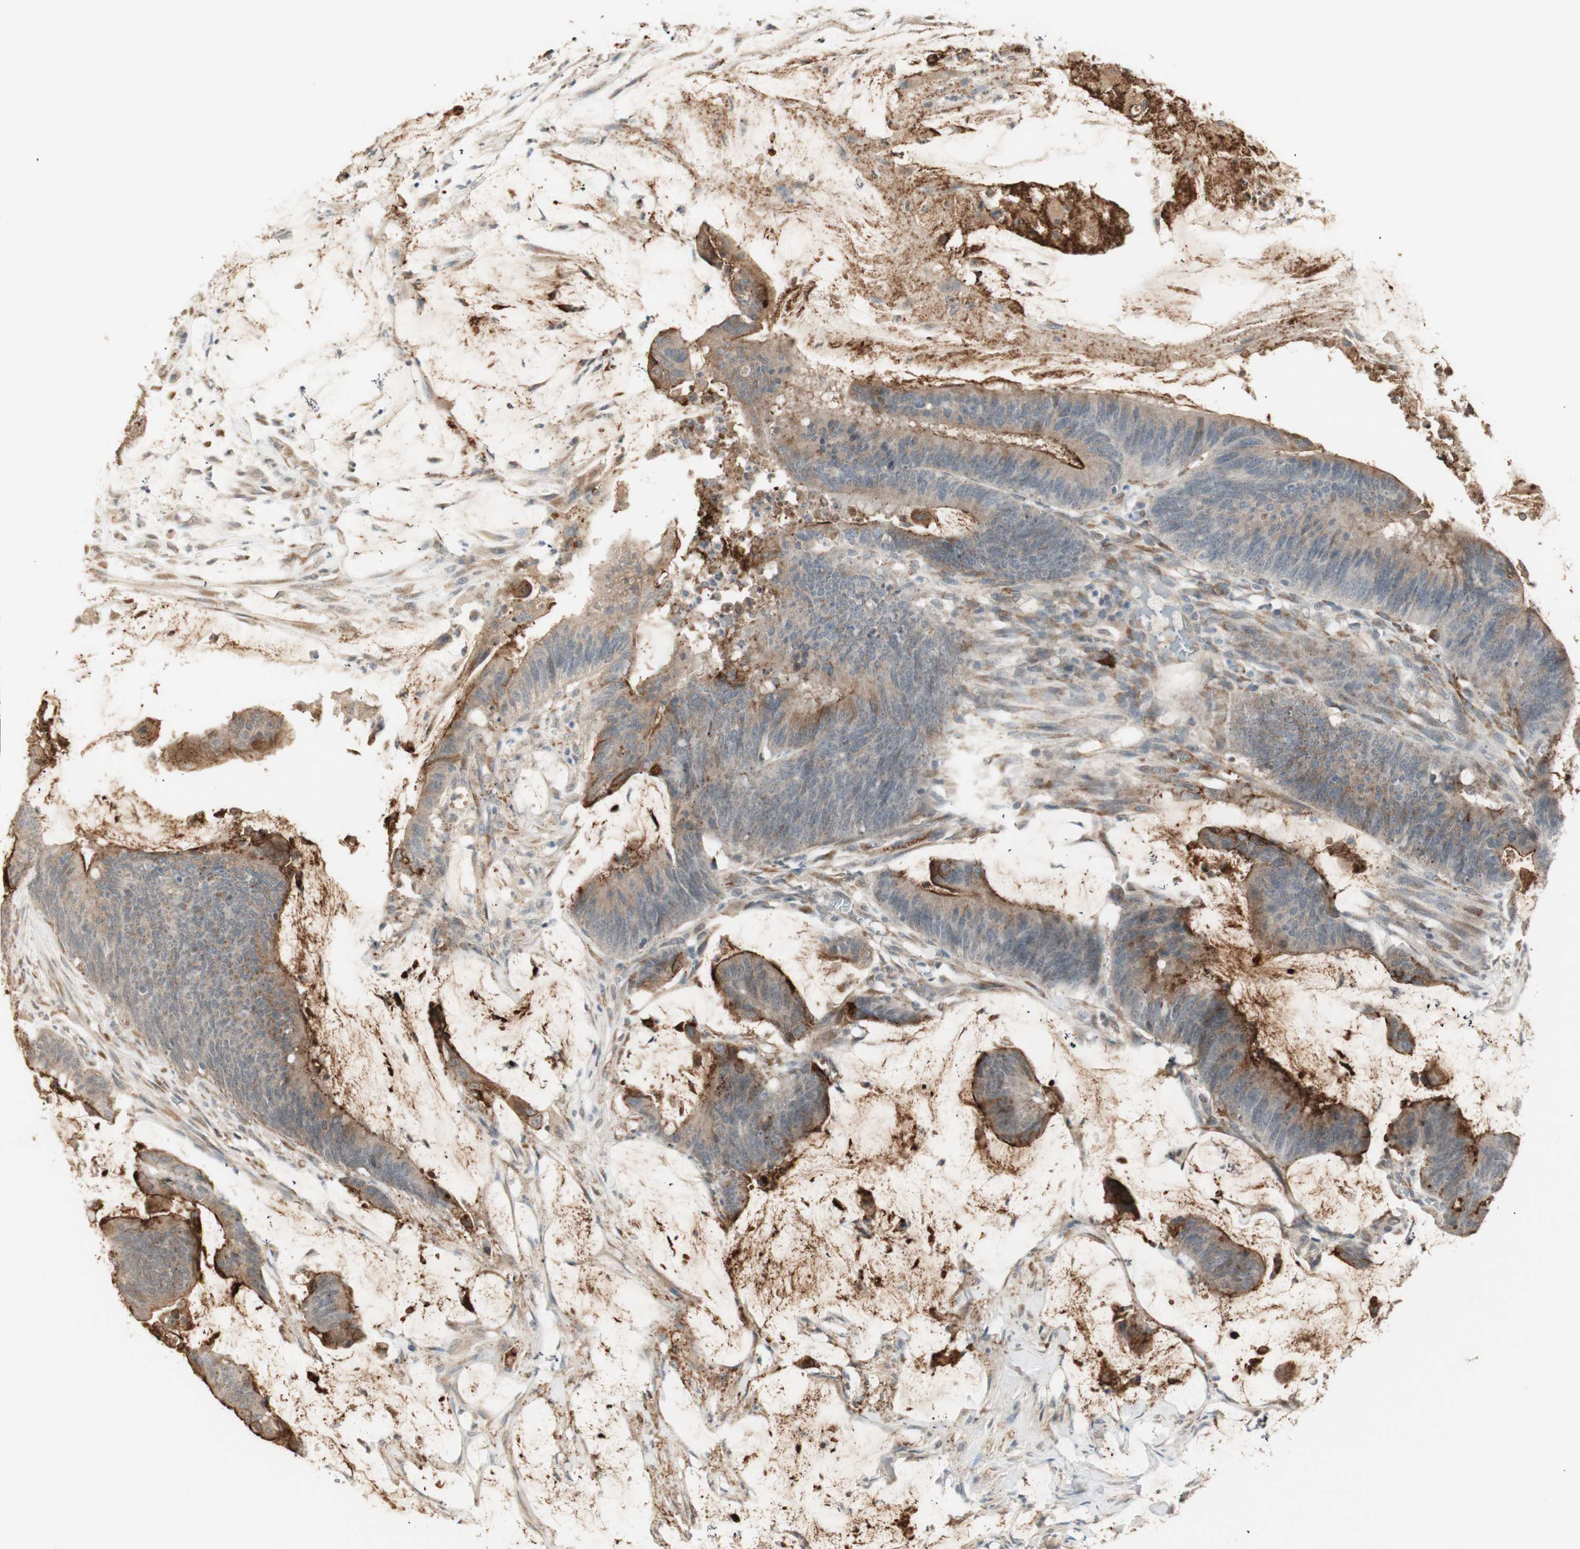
{"staining": {"intensity": "strong", "quantity": ">75%", "location": "cytoplasmic/membranous"}, "tissue": "colorectal cancer", "cell_type": "Tumor cells", "image_type": "cancer", "snomed": [{"axis": "morphology", "description": "Adenocarcinoma, NOS"}, {"axis": "topography", "description": "Rectum"}], "caption": "Immunohistochemistry (DAB) staining of colorectal adenocarcinoma exhibits strong cytoplasmic/membranous protein expression in approximately >75% of tumor cells.", "gene": "TASOR", "patient": {"sex": "female", "age": 66}}